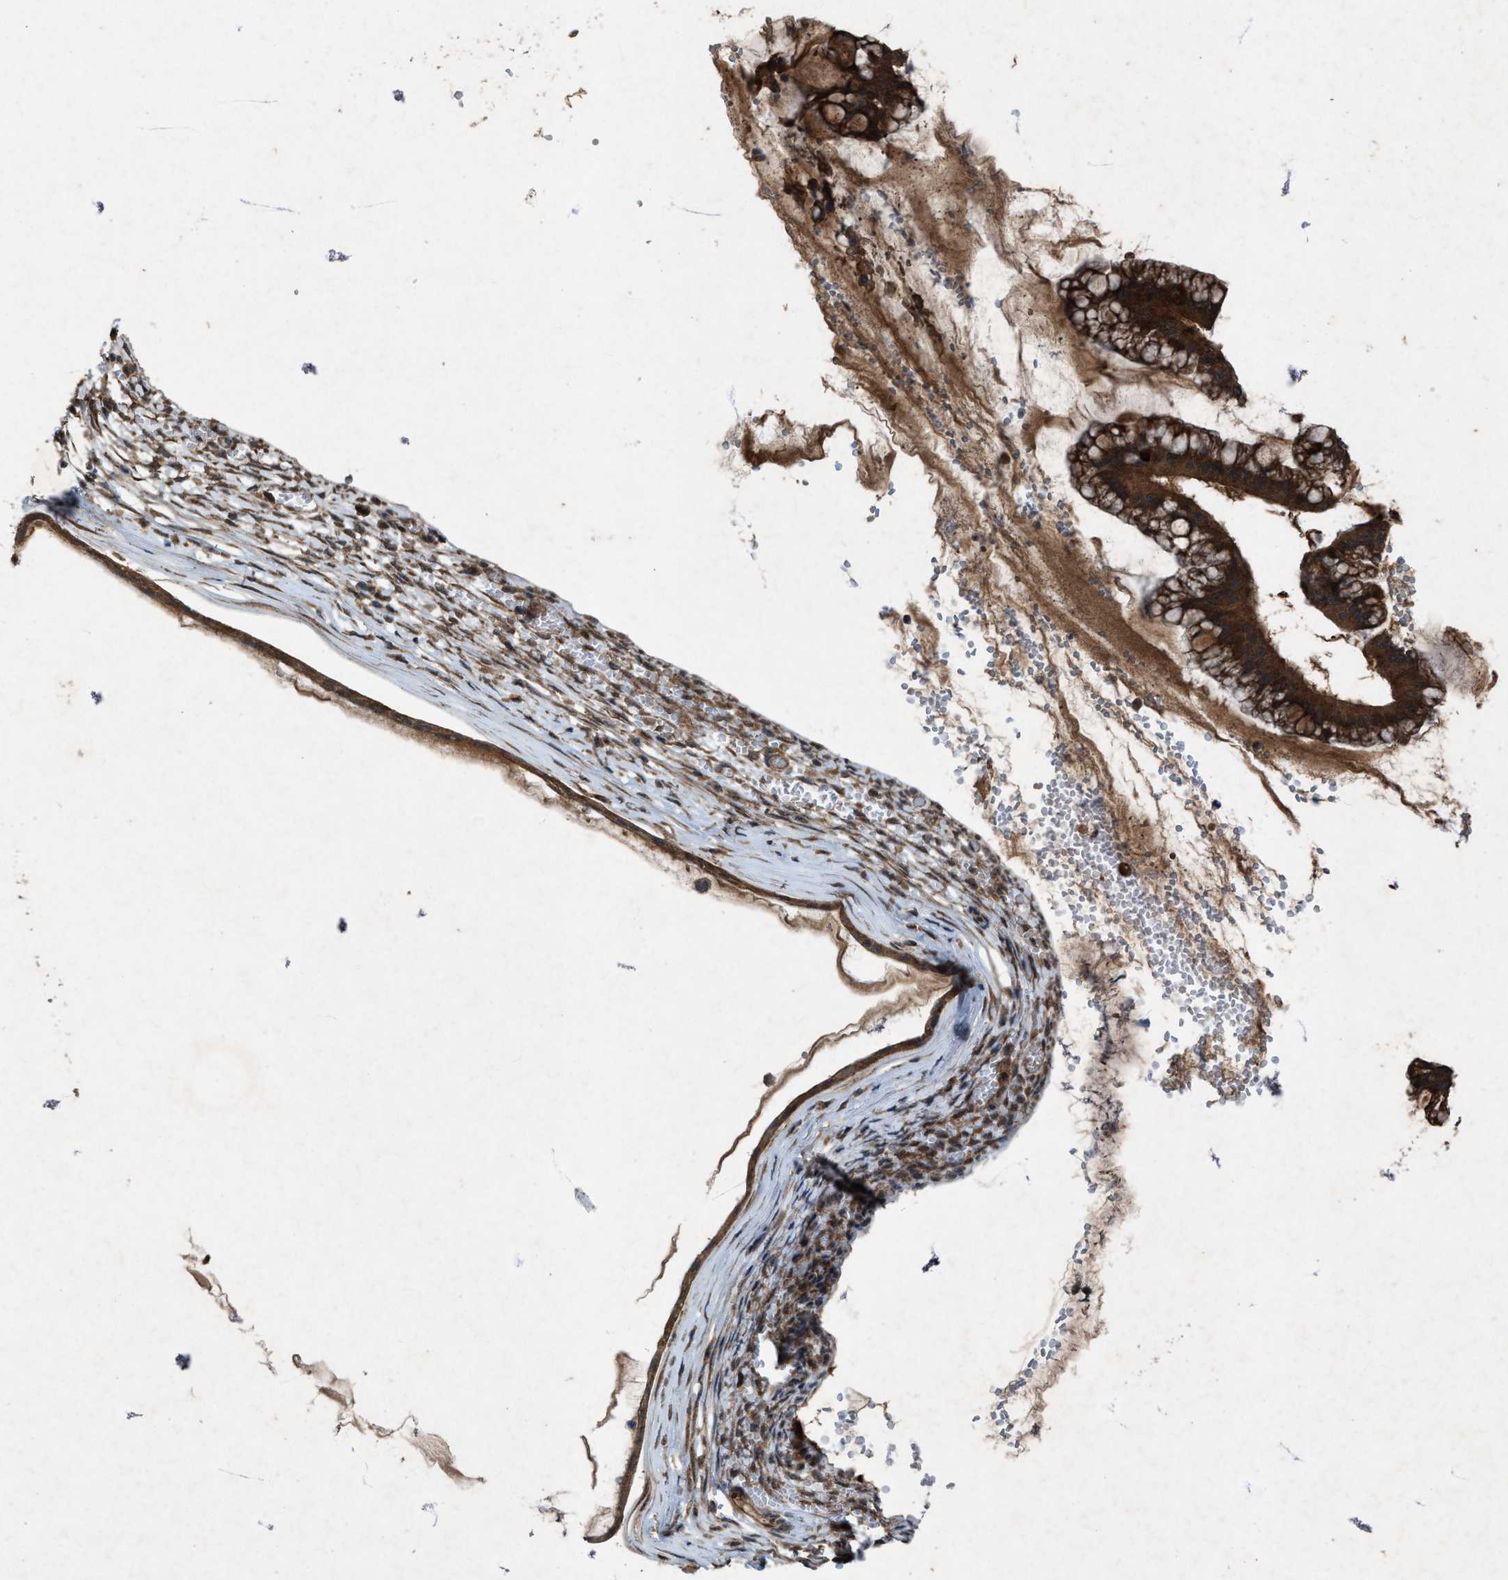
{"staining": {"intensity": "strong", "quantity": ">75%", "location": "cytoplasmic/membranous"}, "tissue": "ovarian cancer", "cell_type": "Tumor cells", "image_type": "cancer", "snomed": [{"axis": "morphology", "description": "Cystadenocarcinoma, mucinous, NOS"}, {"axis": "topography", "description": "Ovary"}], "caption": "Tumor cells exhibit high levels of strong cytoplasmic/membranous staining in about >75% of cells in human mucinous cystadenocarcinoma (ovarian).", "gene": "PDP2", "patient": {"sex": "female", "age": 73}}